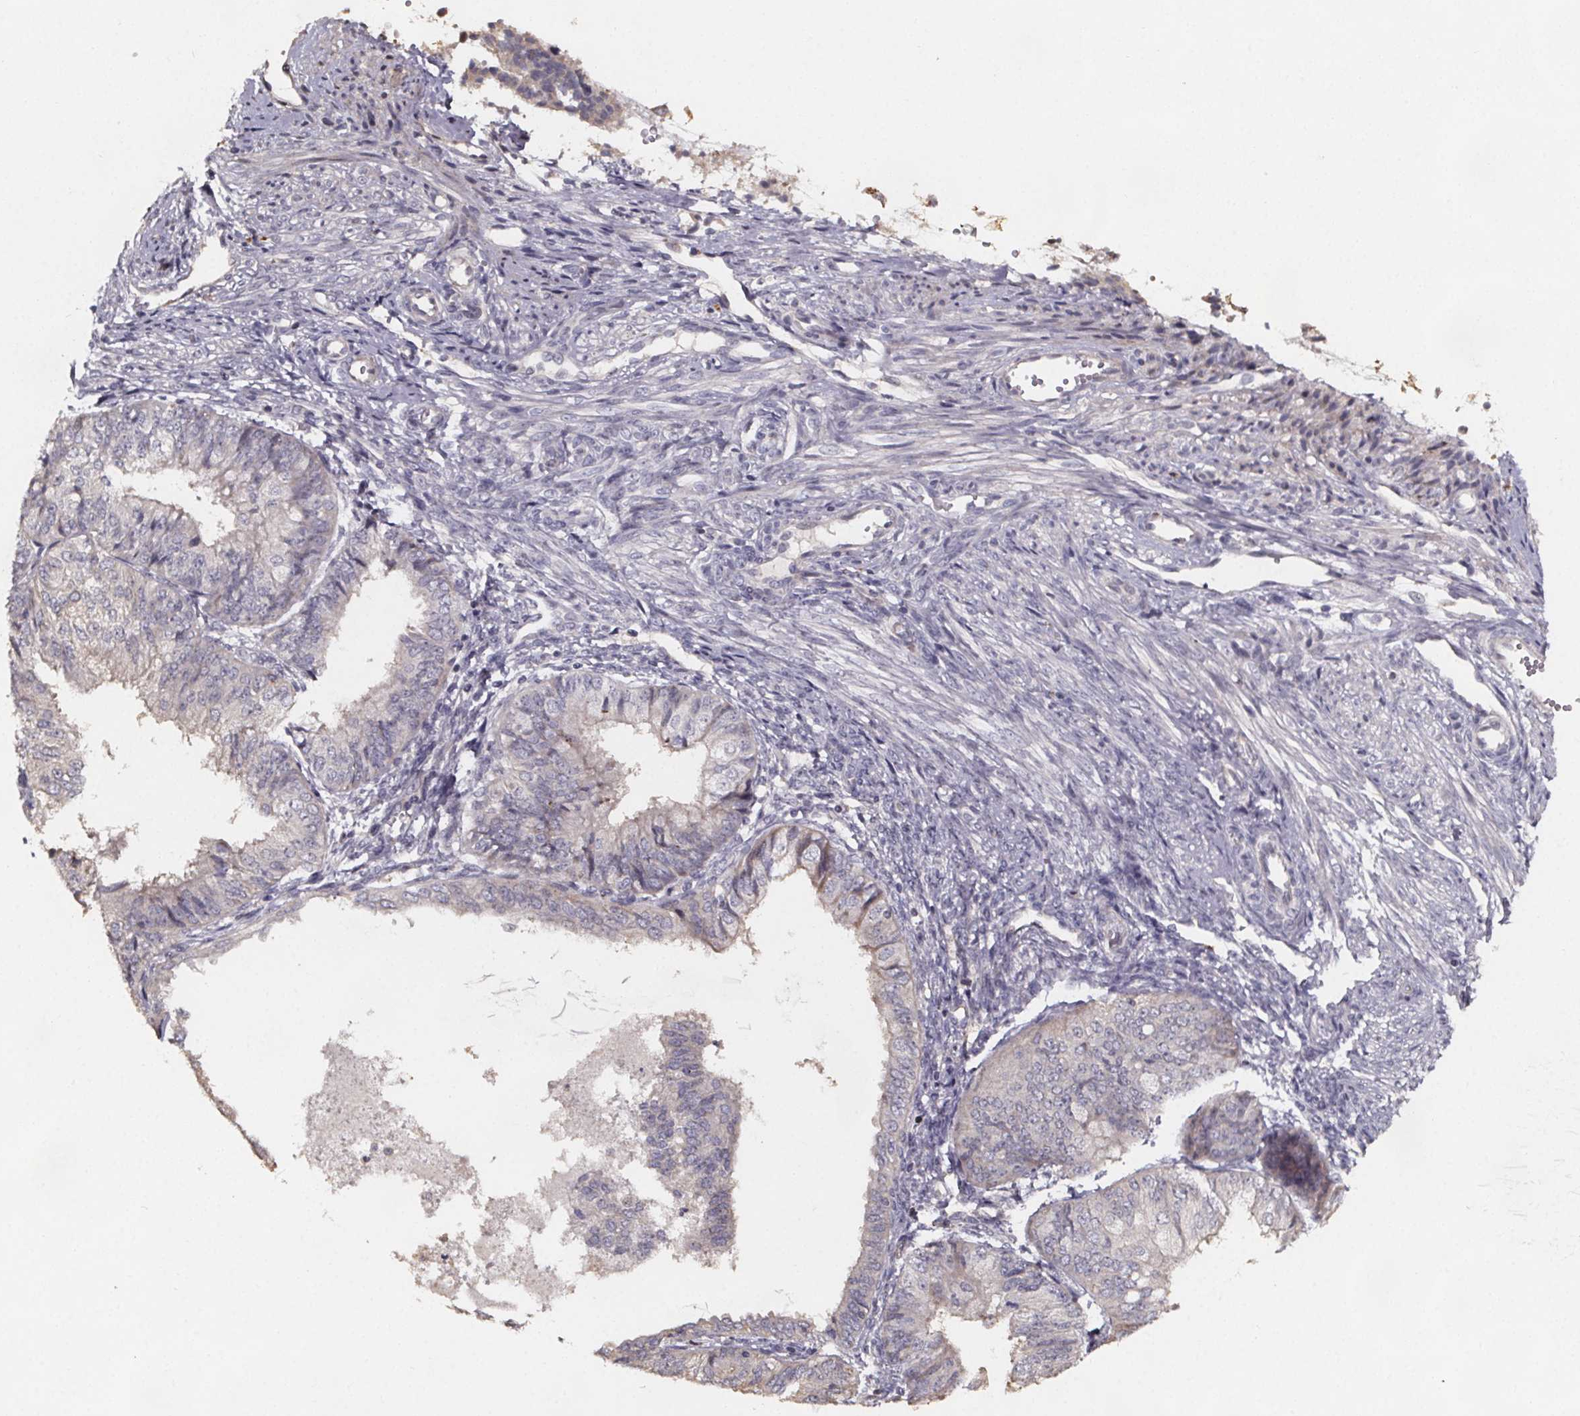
{"staining": {"intensity": "weak", "quantity": "<25%", "location": "cytoplasmic/membranous"}, "tissue": "endometrial cancer", "cell_type": "Tumor cells", "image_type": "cancer", "snomed": [{"axis": "morphology", "description": "Adenocarcinoma, NOS"}, {"axis": "topography", "description": "Endometrium"}], "caption": "High power microscopy micrograph of an immunohistochemistry (IHC) histopathology image of endometrial cancer, revealing no significant positivity in tumor cells. (Brightfield microscopy of DAB immunohistochemistry at high magnification).", "gene": "ZNF879", "patient": {"sex": "female", "age": 58}}